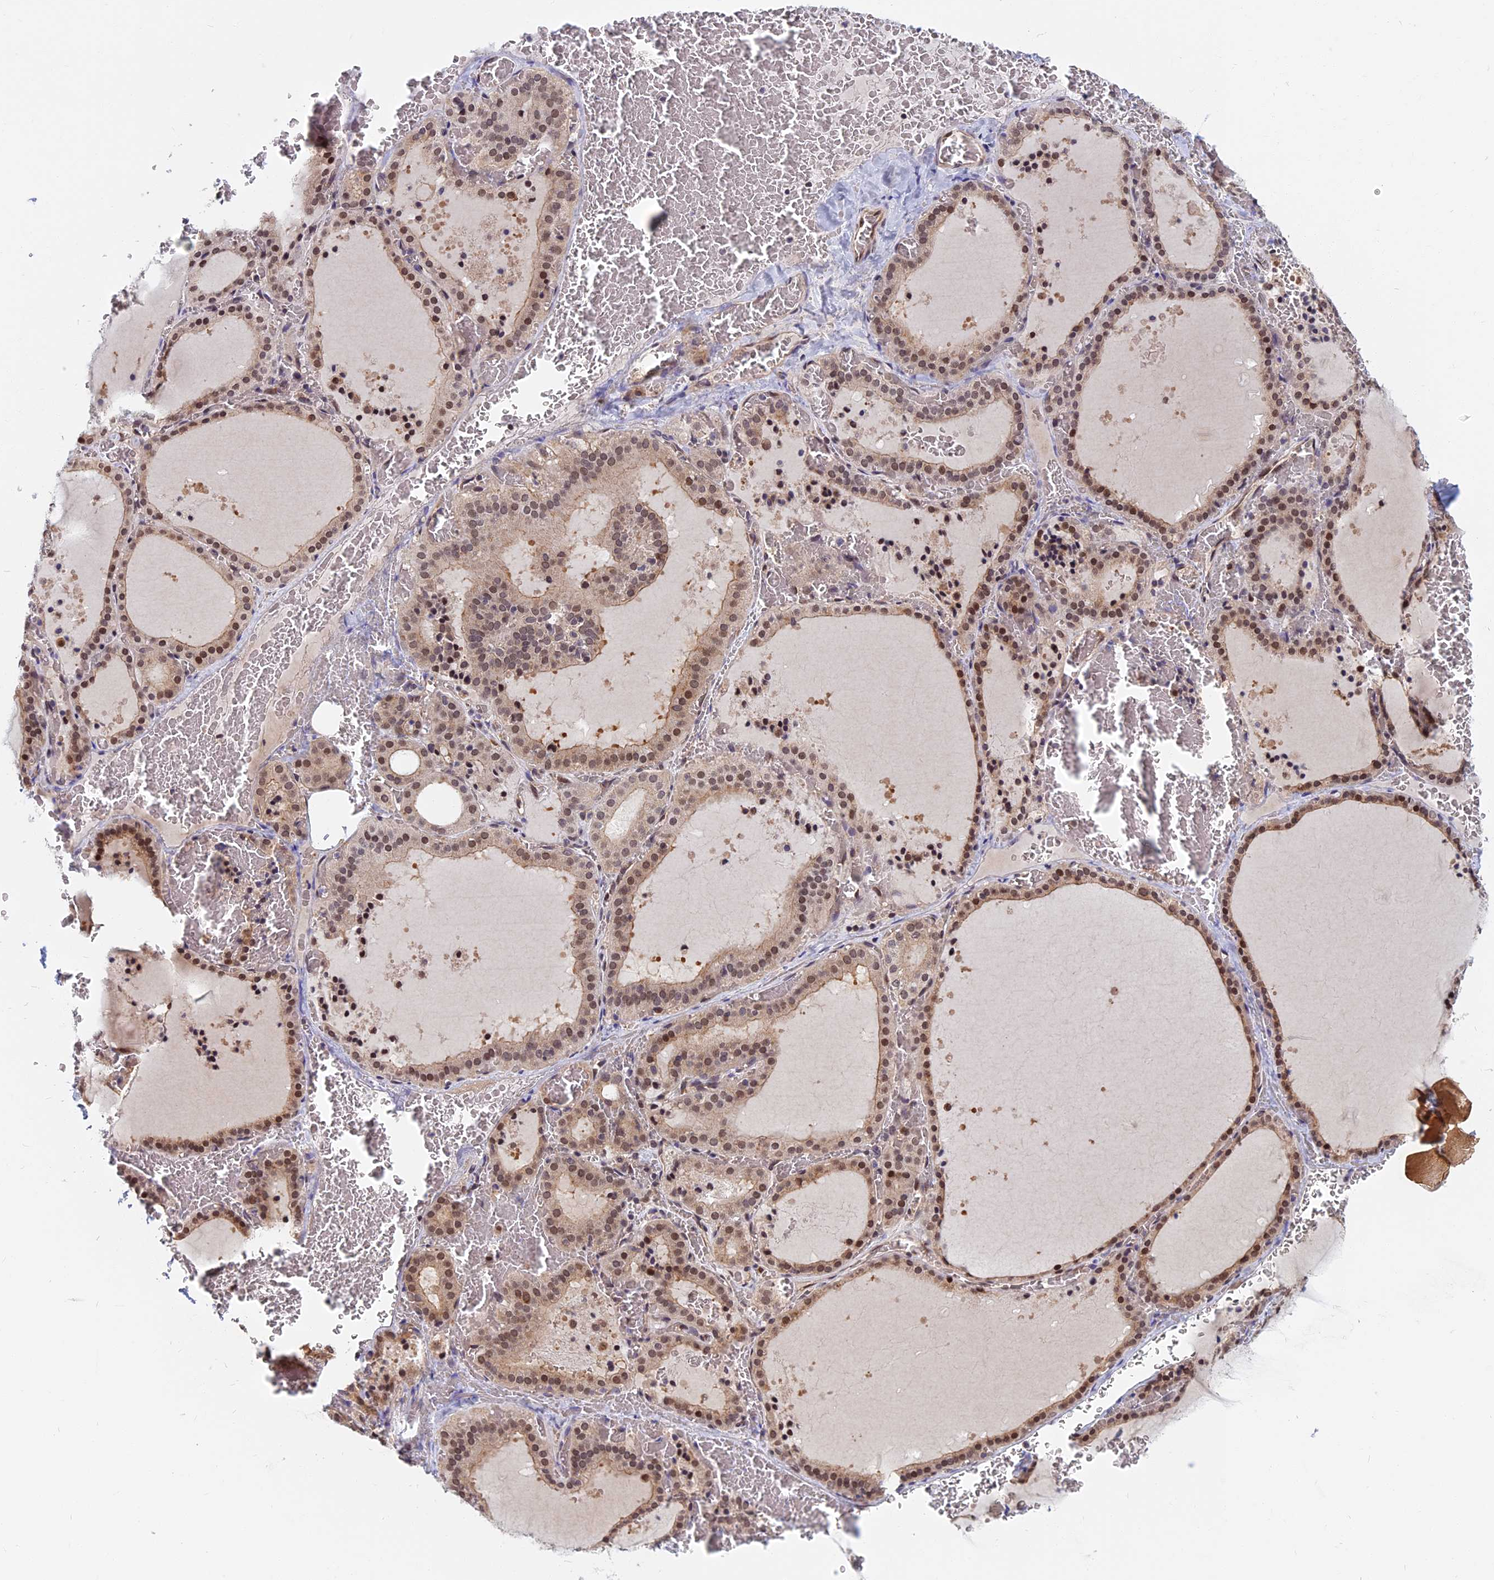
{"staining": {"intensity": "moderate", "quantity": ">75%", "location": "cytoplasmic/membranous,nuclear"}, "tissue": "thyroid gland", "cell_type": "Glandular cells", "image_type": "normal", "snomed": [{"axis": "morphology", "description": "Normal tissue, NOS"}, {"axis": "topography", "description": "Thyroid gland"}], "caption": "Moderate cytoplasmic/membranous,nuclear protein staining is seen in approximately >75% of glandular cells in thyroid gland.", "gene": "CCDC113", "patient": {"sex": "female", "age": 39}}